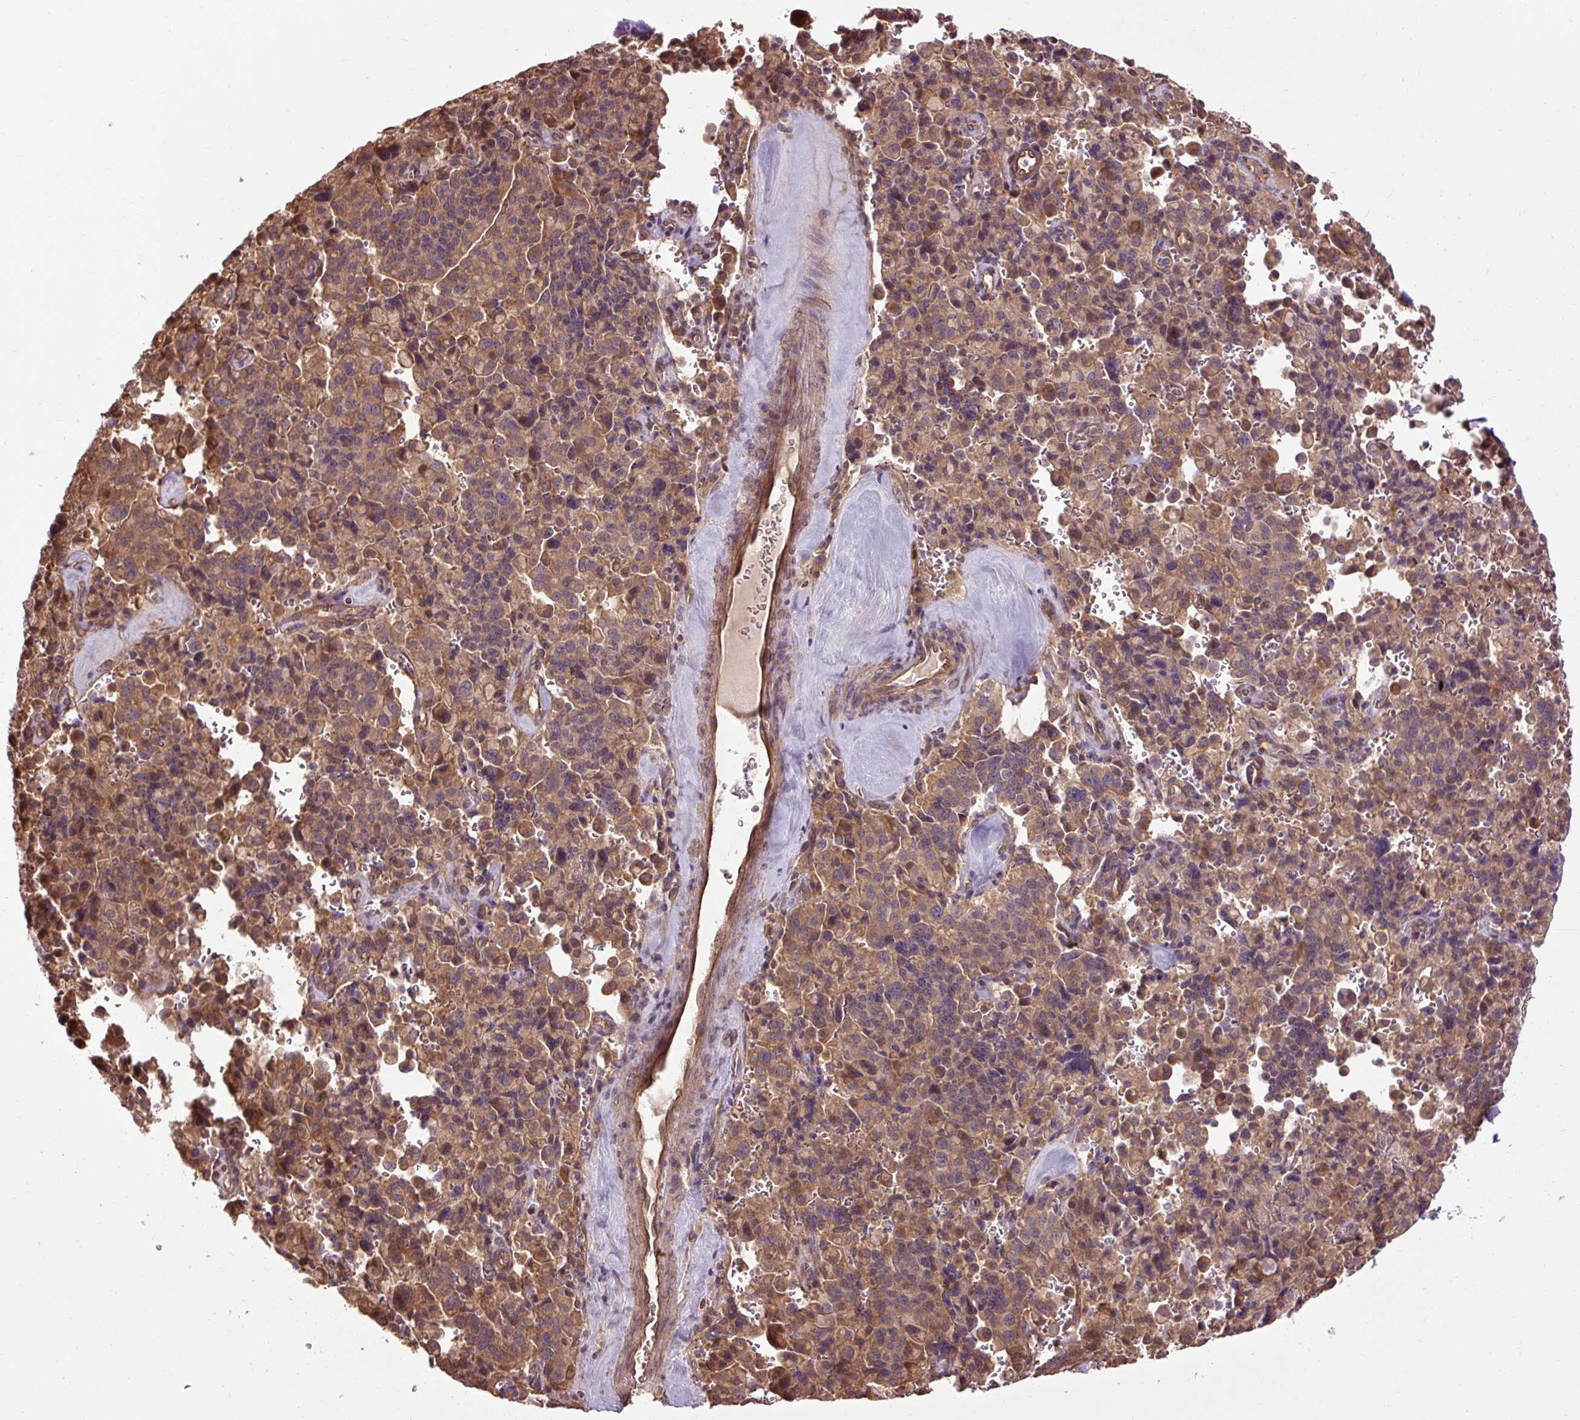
{"staining": {"intensity": "moderate", "quantity": ">75%", "location": "cytoplasmic/membranous"}, "tissue": "pancreatic cancer", "cell_type": "Tumor cells", "image_type": "cancer", "snomed": [{"axis": "morphology", "description": "Adenocarcinoma, NOS"}, {"axis": "topography", "description": "Pancreas"}], "caption": "Protein analysis of pancreatic cancer tissue shows moderate cytoplasmic/membranous positivity in about >75% of tumor cells. (DAB (3,3'-diaminobenzidine) IHC, brown staining for protein, blue staining for nuclei).", "gene": "FLRT1", "patient": {"sex": "male", "age": 65}}